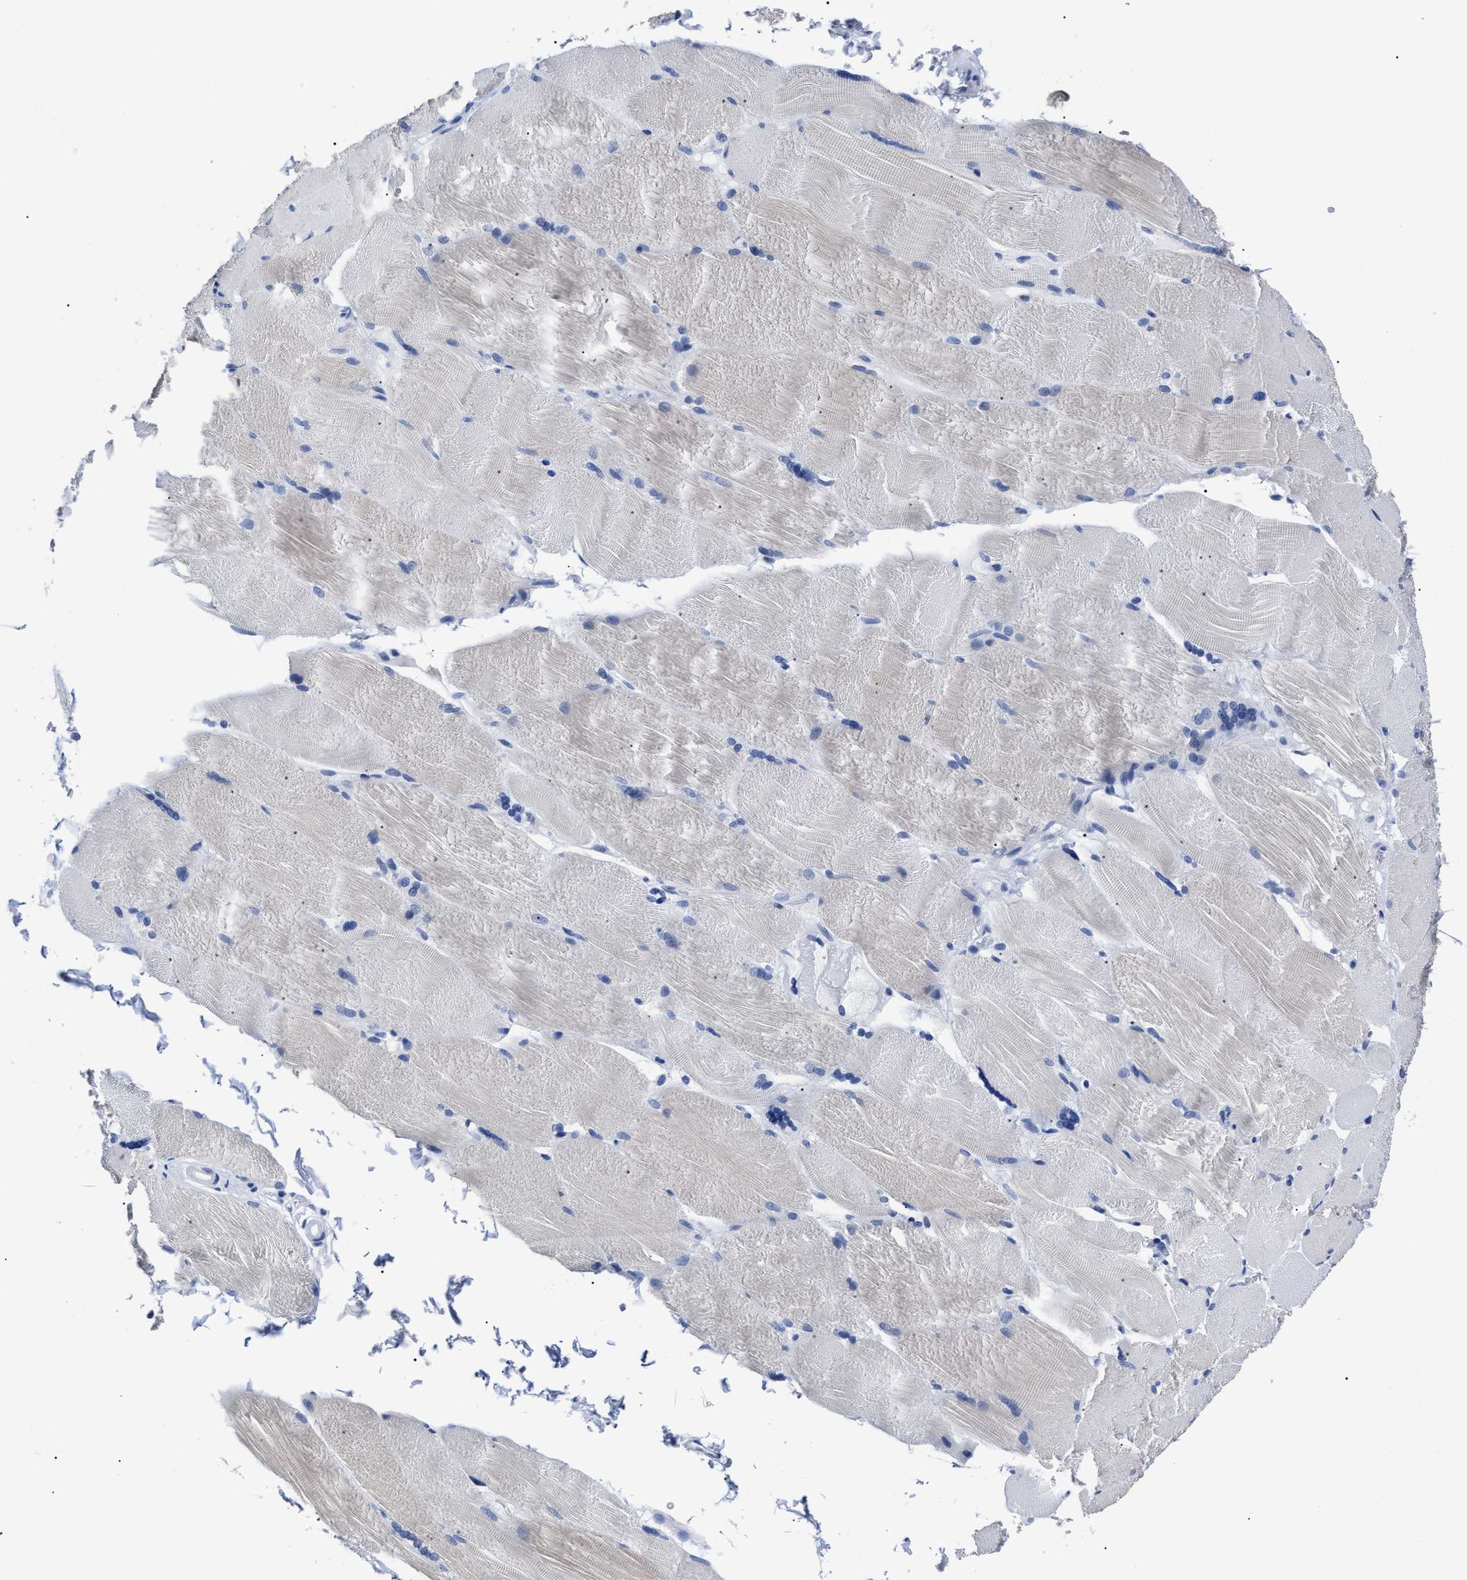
{"staining": {"intensity": "negative", "quantity": "none", "location": "none"}, "tissue": "skeletal muscle", "cell_type": "Myocytes", "image_type": "normal", "snomed": [{"axis": "morphology", "description": "Normal tissue, NOS"}, {"axis": "topography", "description": "Skin"}, {"axis": "topography", "description": "Skeletal muscle"}], "caption": "Histopathology image shows no protein staining in myocytes of benign skeletal muscle. The staining was performed using DAB (3,3'-diaminobenzidine) to visualize the protein expression in brown, while the nuclei were stained in blue with hematoxylin (Magnification: 20x).", "gene": "ALPG", "patient": {"sex": "male", "age": 83}}